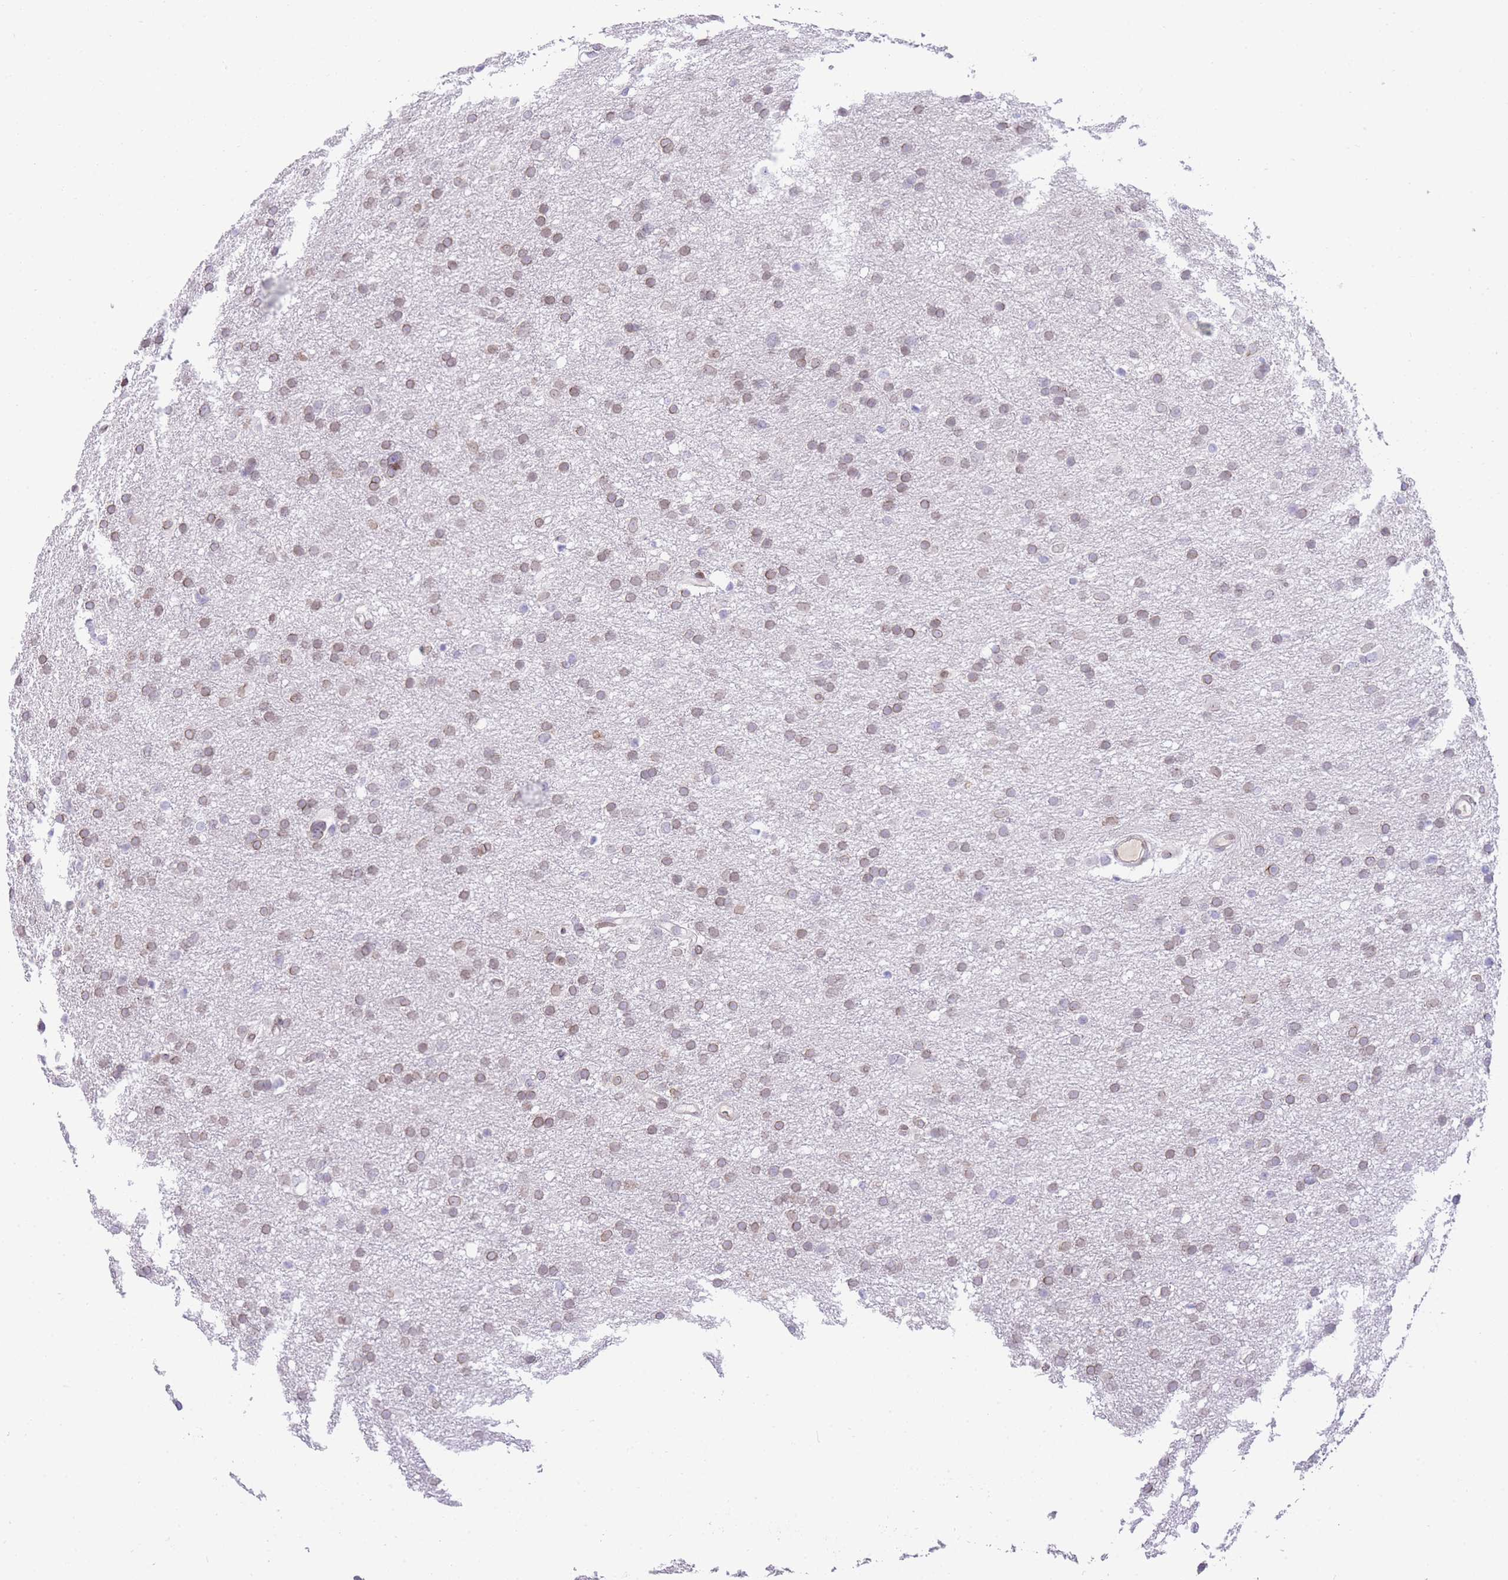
{"staining": {"intensity": "weak", "quantity": ">75%", "location": "nuclear"}, "tissue": "glioma", "cell_type": "Tumor cells", "image_type": "cancer", "snomed": [{"axis": "morphology", "description": "Glioma, malignant, High grade"}, {"axis": "topography", "description": "Cerebral cortex"}], "caption": "High-magnification brightfield microscopy of glioma stained with DAB (3,3'-diaminobenzidine) (brown) and counterstained with hematoxylin (blue). tumor cells exhibit weak nuclear expression is seen in about>75% of cells.", "gene": "OR10AD1", "patient": {"sex": "female", "age": 36}}